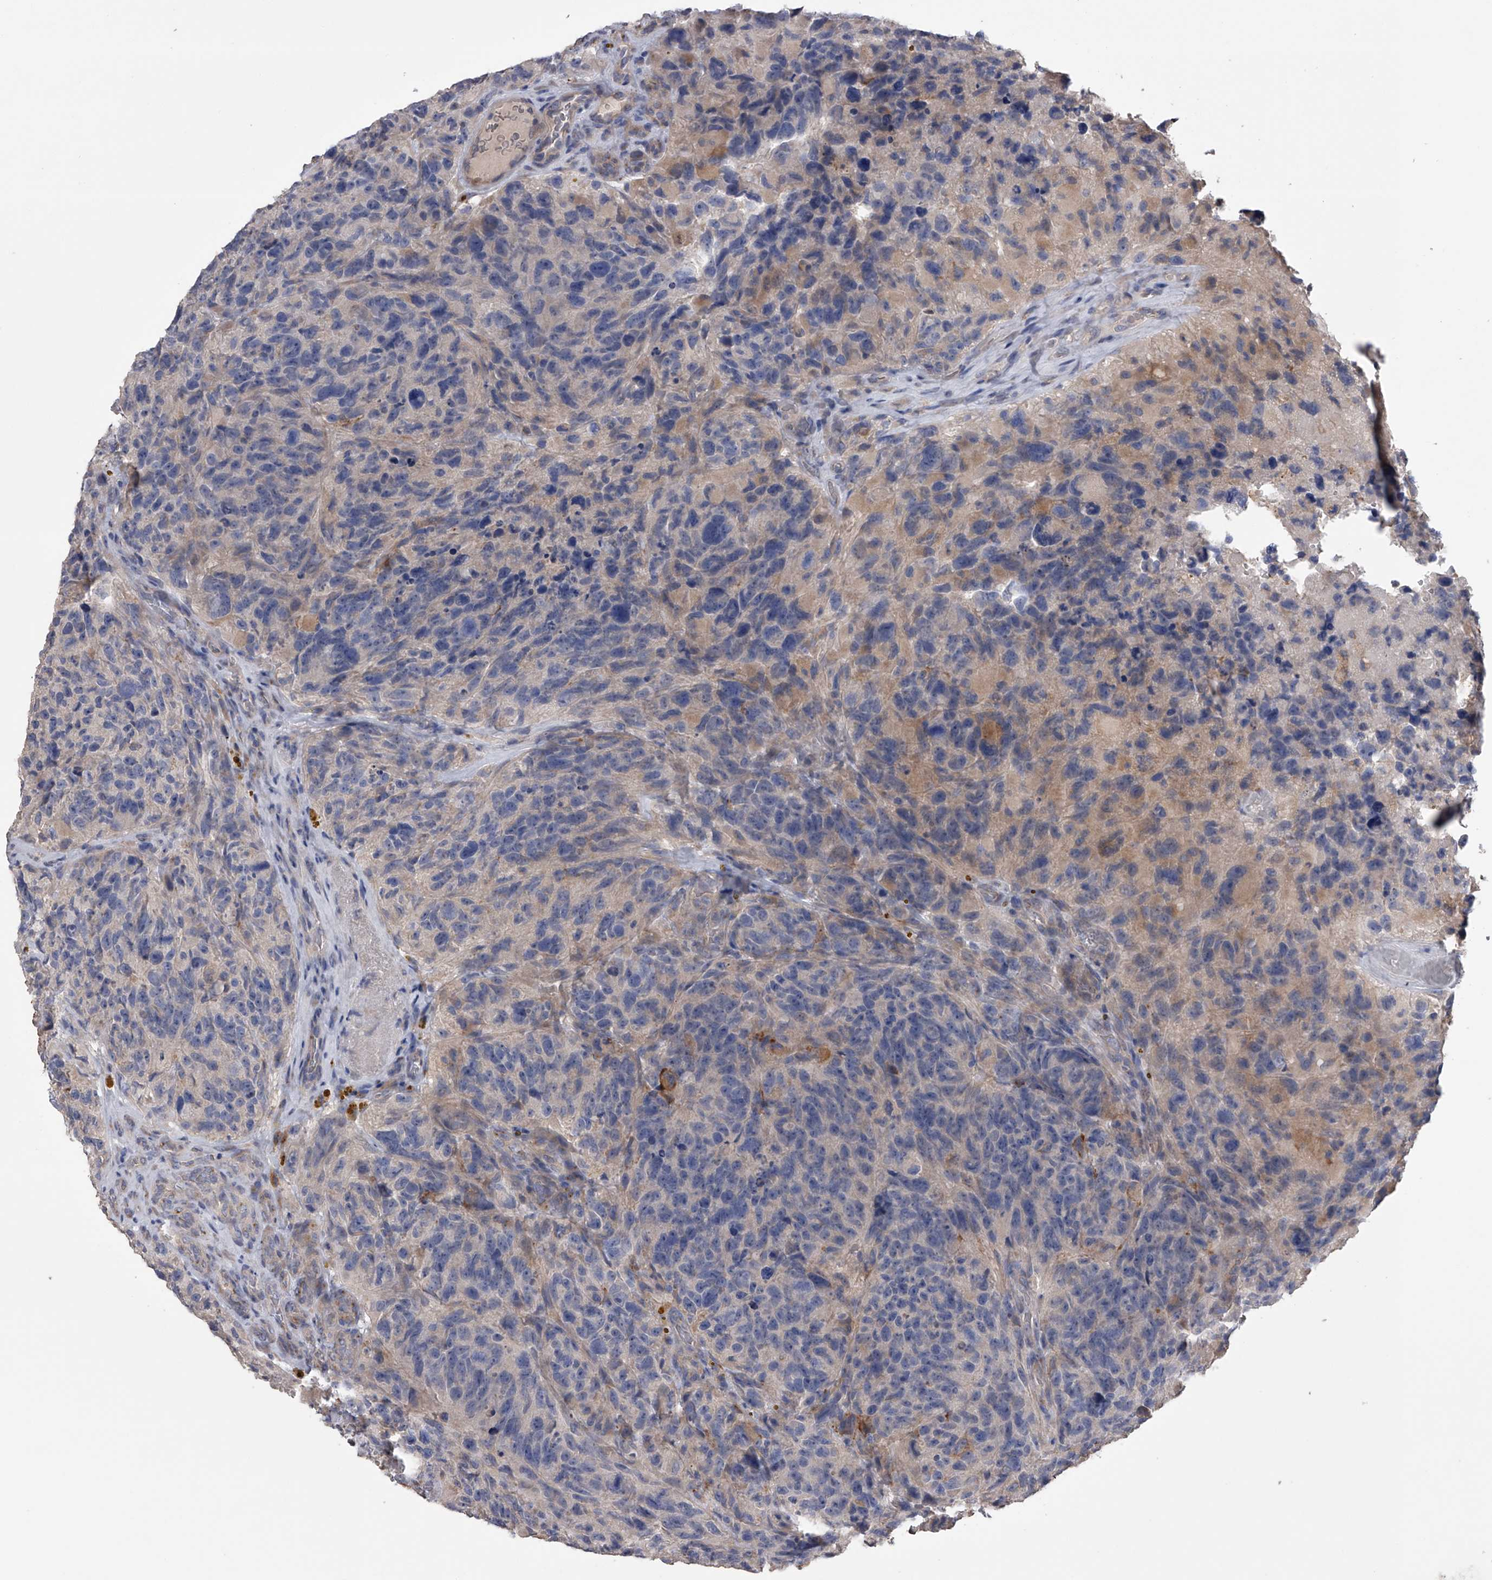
{"staining": {"intensity": "negative", "quantity": "none", "location": "none"}, "tissue": "glioma", "cell_type": "Tumor cells", "image_type": "cancer", "snomed": [{"axis": "morphology", "description": "Glioma, malignant, High grade"}, {"axis": "topography", "description": "Brain"}], "caption": "Immunohistochemistry micrograph of neoplastic tissue: human malignant high-grade glioma stained with DAB exhibits no significant protein staining in tumor cells.", "gene": "ZNF343", "patient": {"sex": "male", "age": 69}}